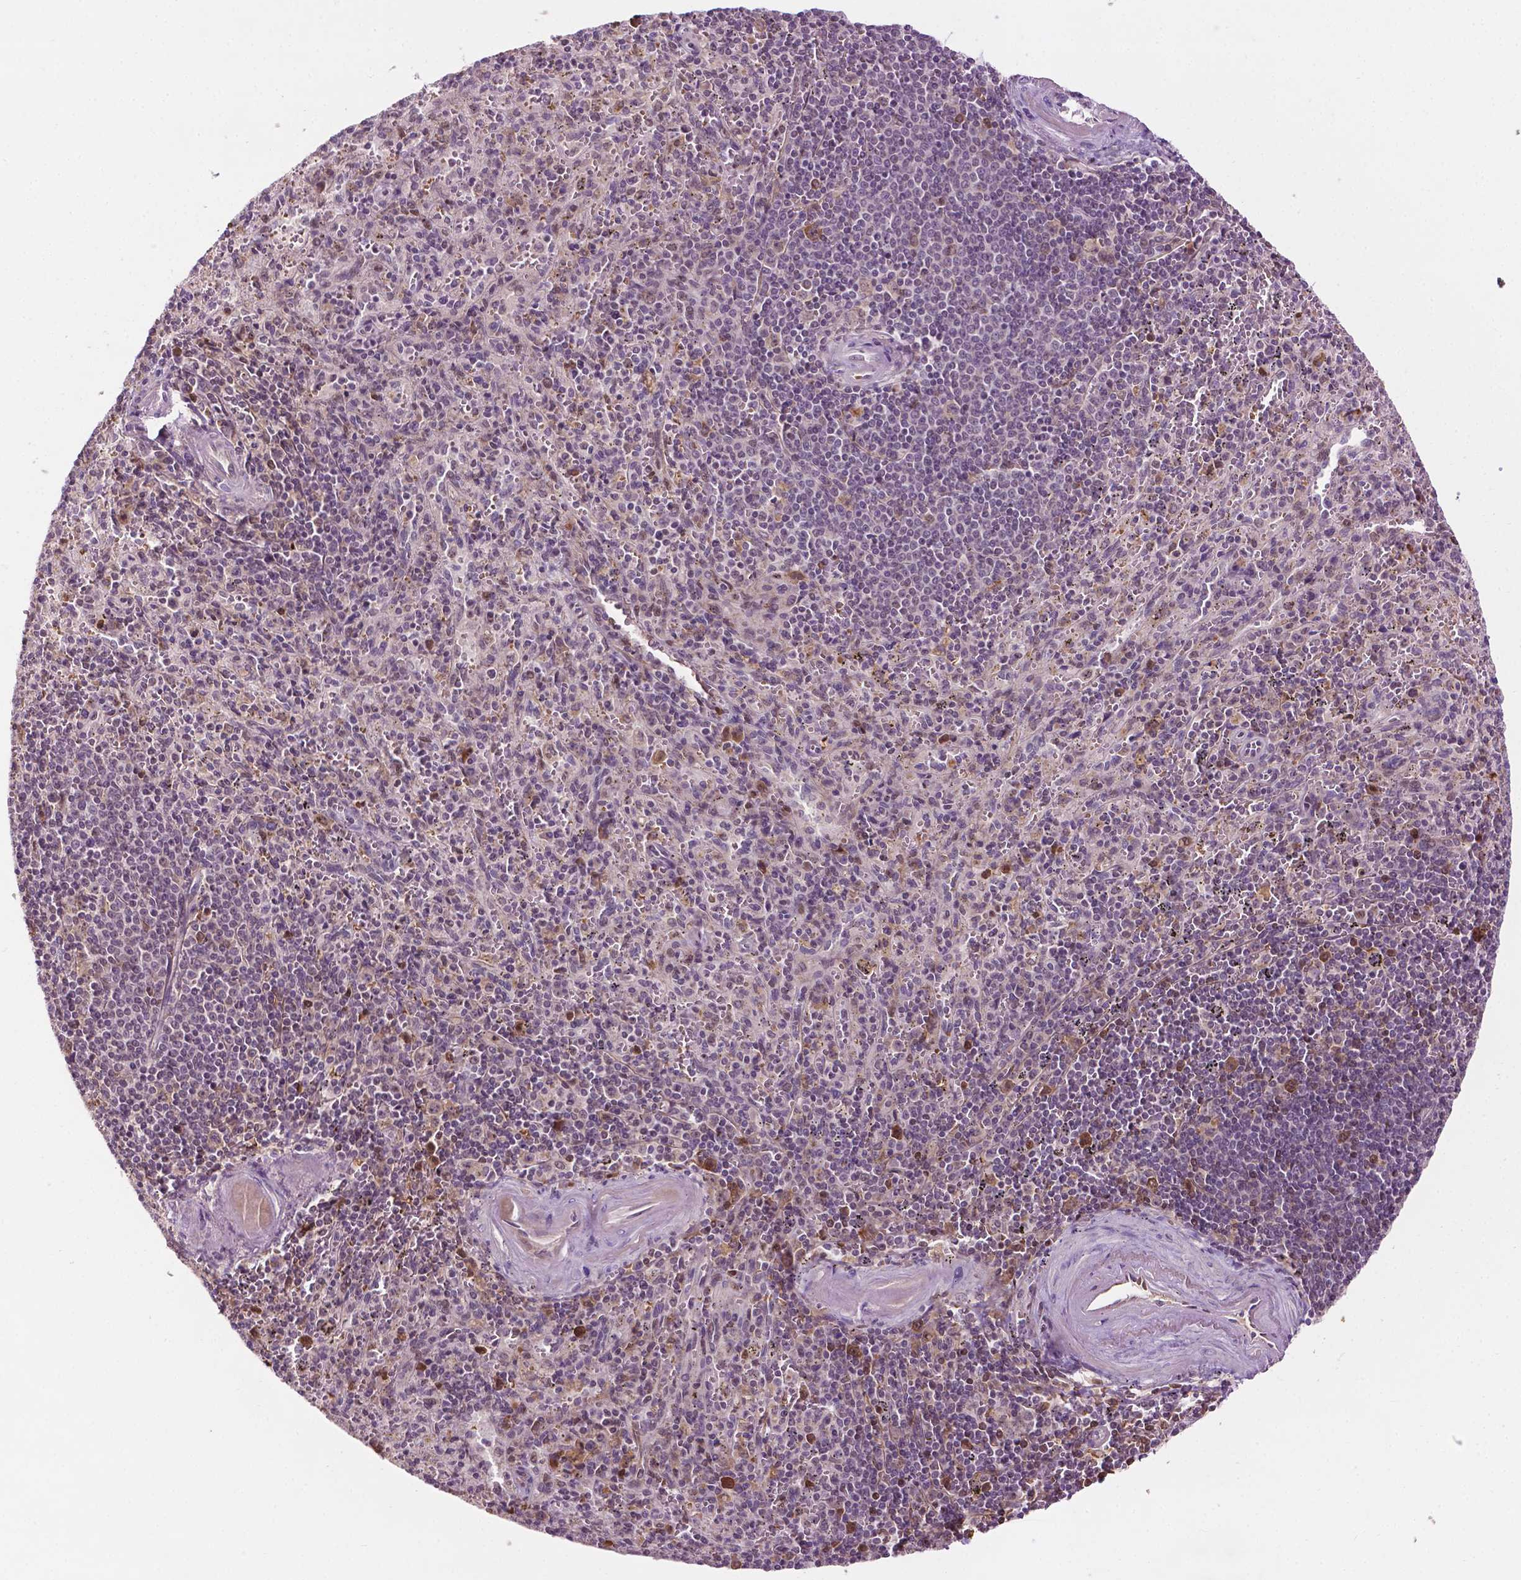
{"staining": {"intensity": "moderate", "quantity": "<25%", "location": "cytoplasmic/membranous"}, "tissue": "spleen", "cell_type": "Cells in red pulp", "image_type": "normal", "snomed": [{"axis": "morphology", "description": "Normal tissue, NOS"}, {"axis": "topography", "description": "Spleen"}], "caption": "A low amount of moderate cytoplasmic/membranous expression is present in approximately <25% of cells in red pulp in unremarkable spleen.", "gene": "ZNF41", "patient": {"sex": "male", "age": 57}}